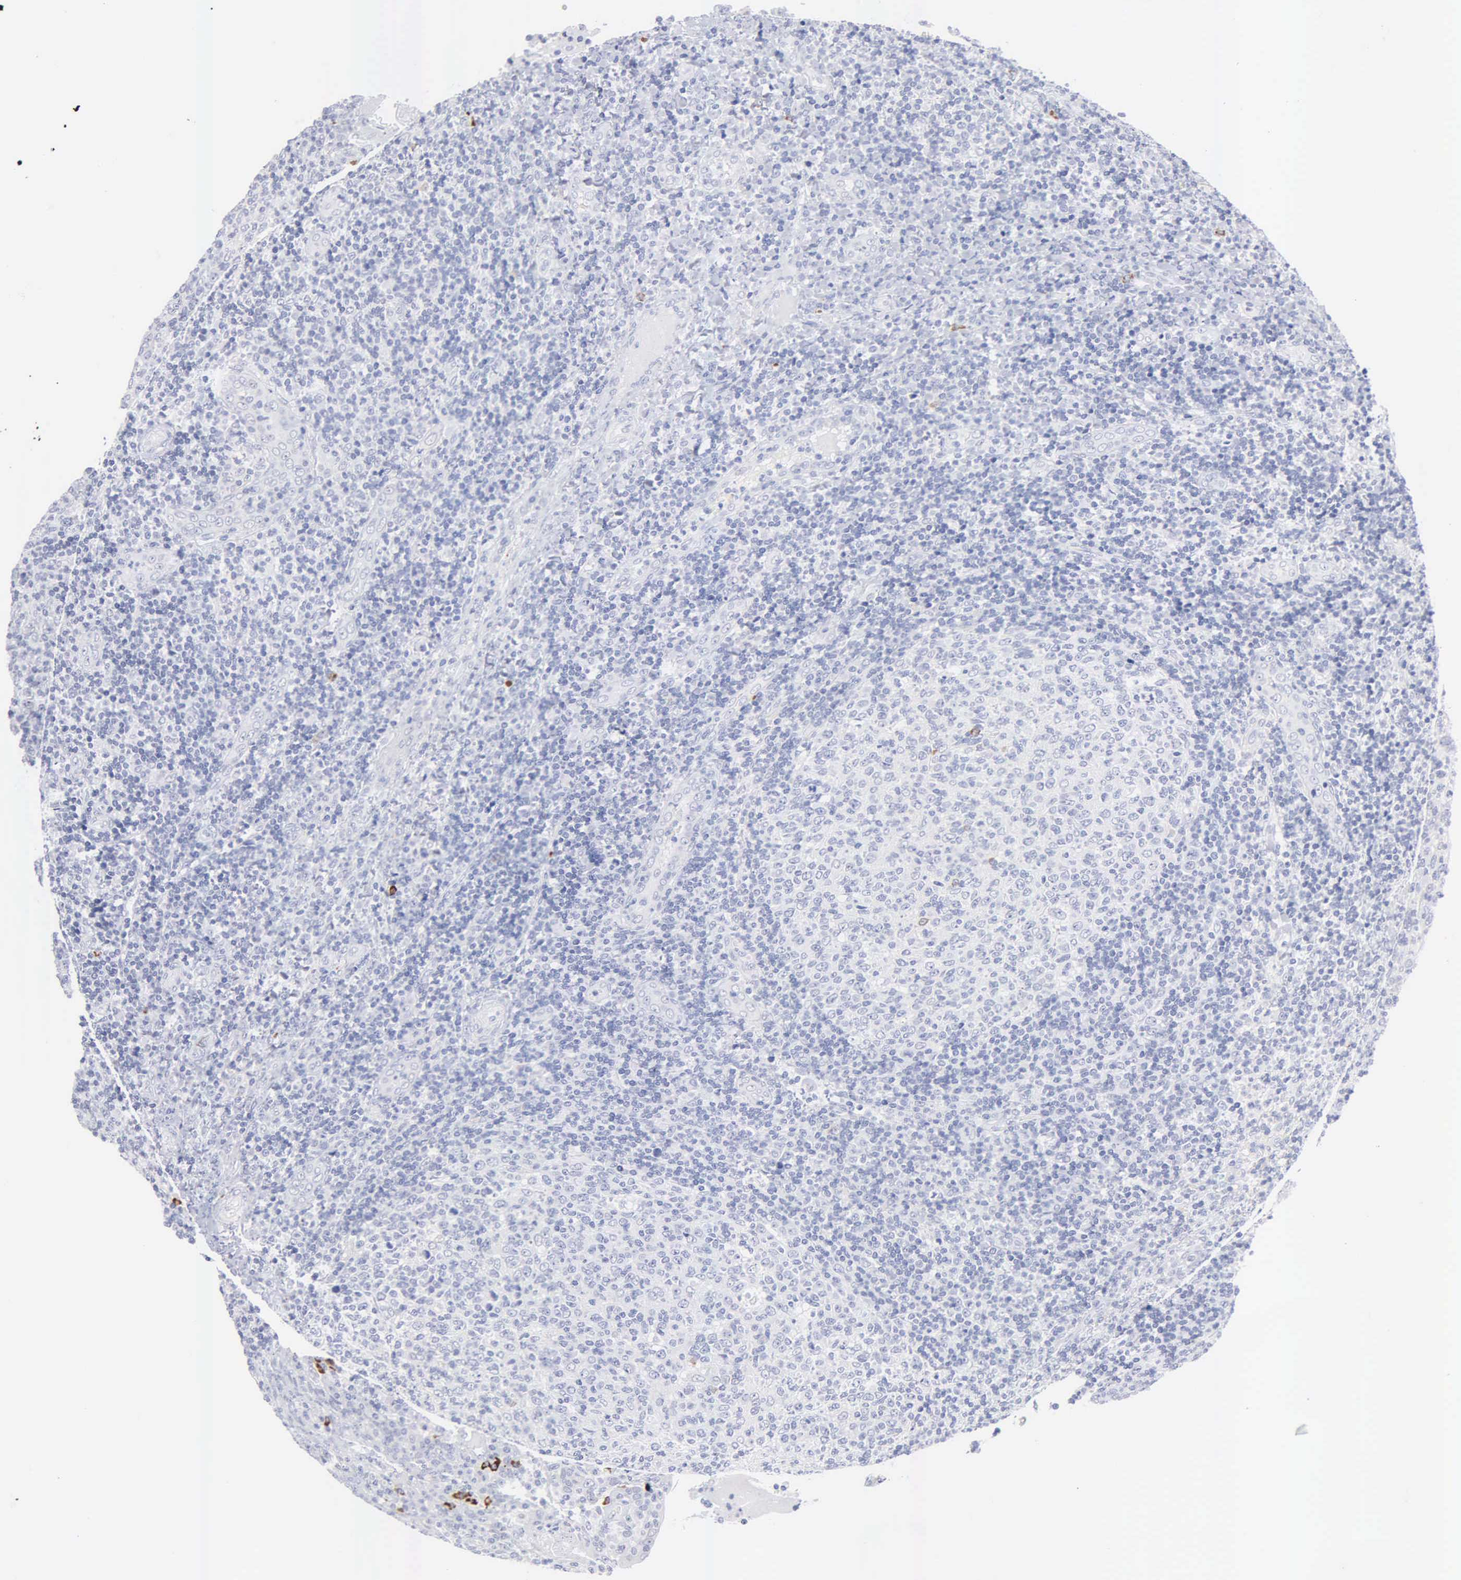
{"staining": {"intensity": "negative", "quantity": "none", "location": "none"}, "tissue": "tonsil", "cell_type": "Germinal center cells", "image_type": "normal", "snomed": [{"axis": "morphology", "description": "Normal tissue, NOS"}, {"axis": "topography", "description": "Tonsil"}], "caption": "IHC image of normal human tonsil stained for a protein (brown), which displays no staining in germinal center cells.", "gene": "ASPHD2", "patient": {"sex": "female", "age": 3}}